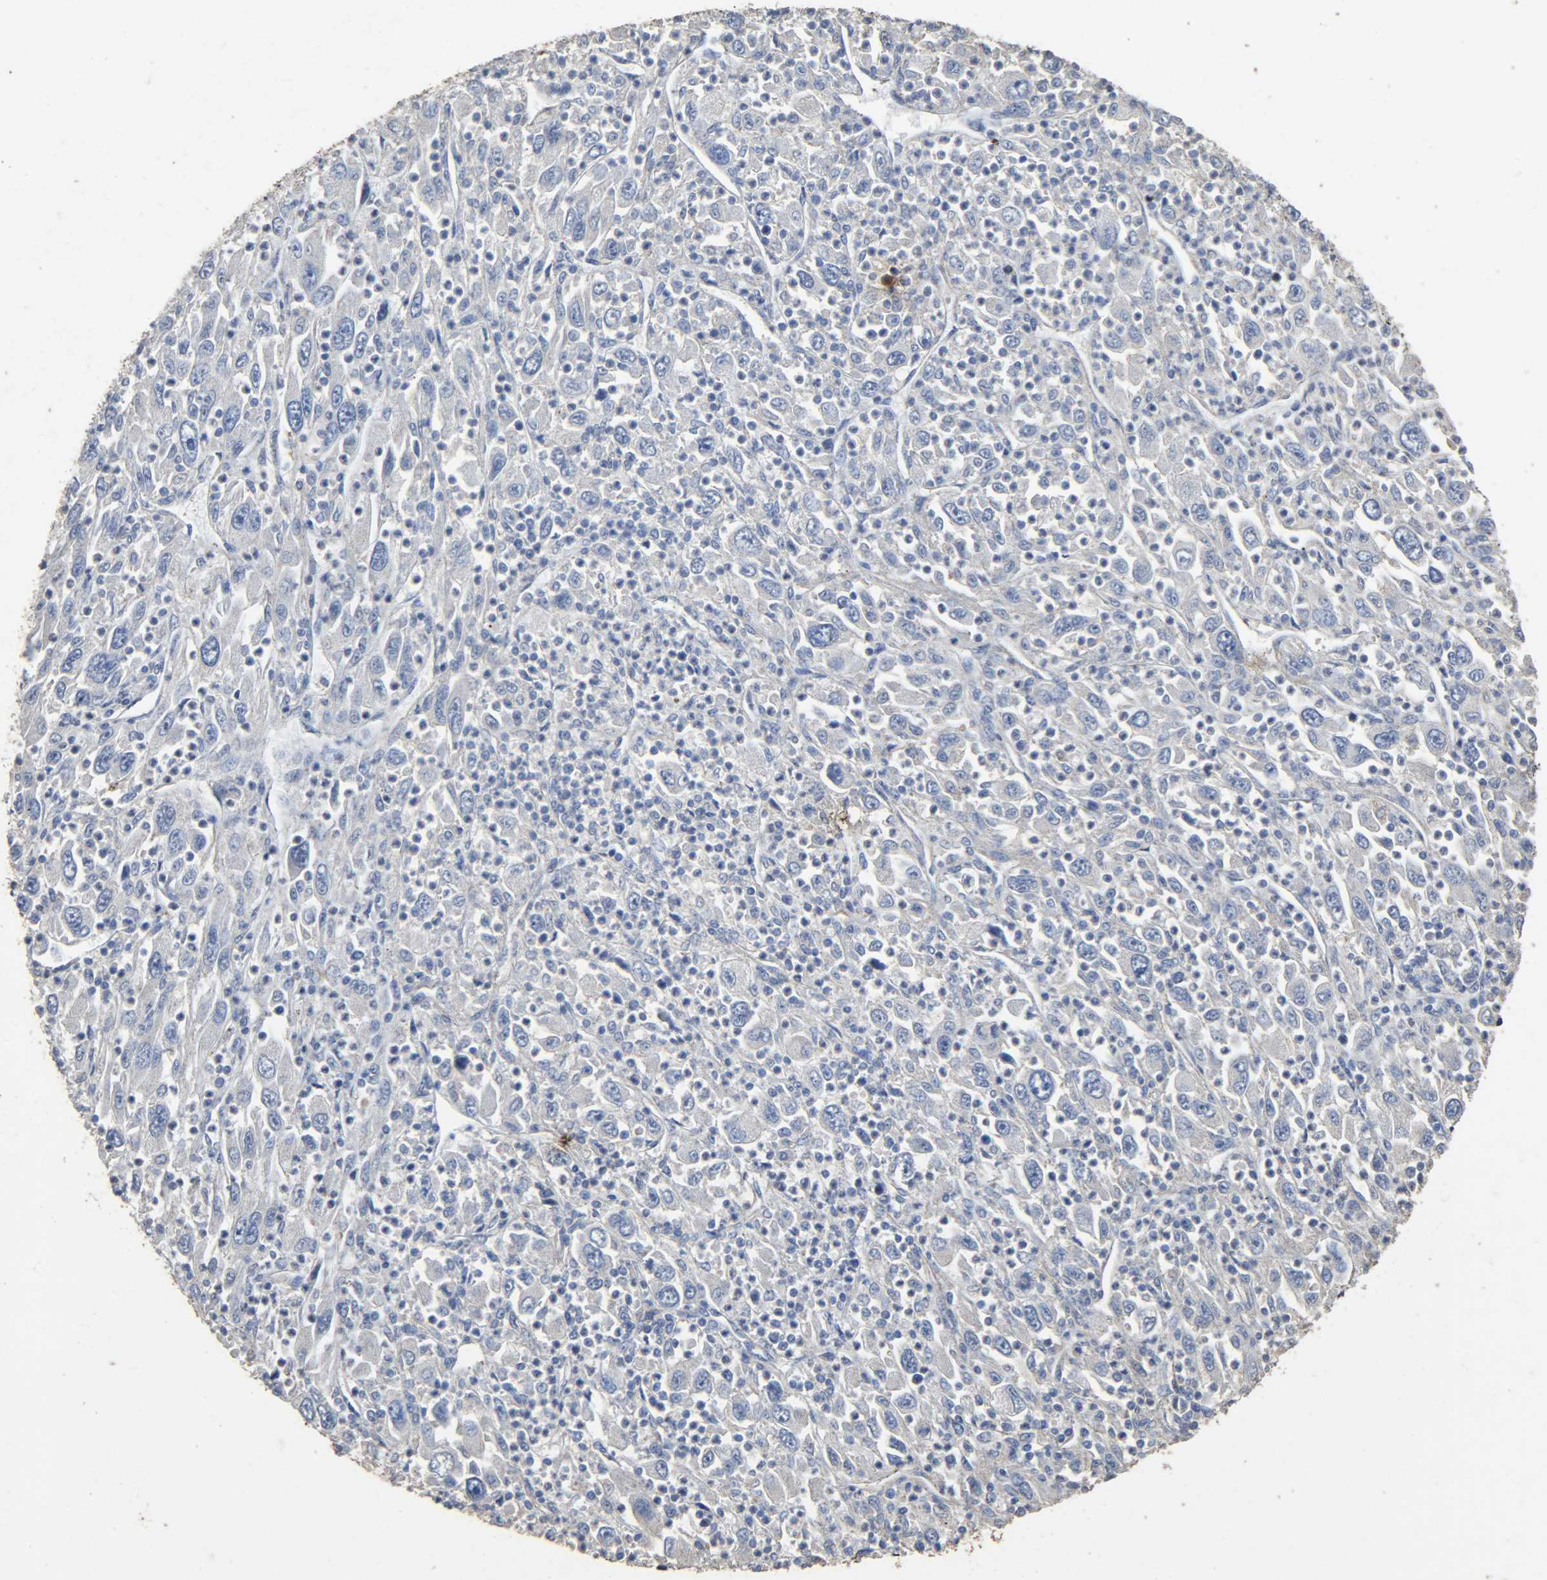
{"staining": {"intensity": "negative", "quantity": "none", "location": "none"}, "tissue": "melanoma", "cell_type": "Tumor cells", "image_type": "cancer", "snomed": [{"axis": "morphology", "description": "Malignant melanoma, Metastatic site"}, {"axis": "topography", "description": "Skin"}], "caption": "The IHC micrograph has no significant staining in tumor cells of melanoma tissue.", "gene": "TPM4", "patient": {"sex": "female", "age": 56}}